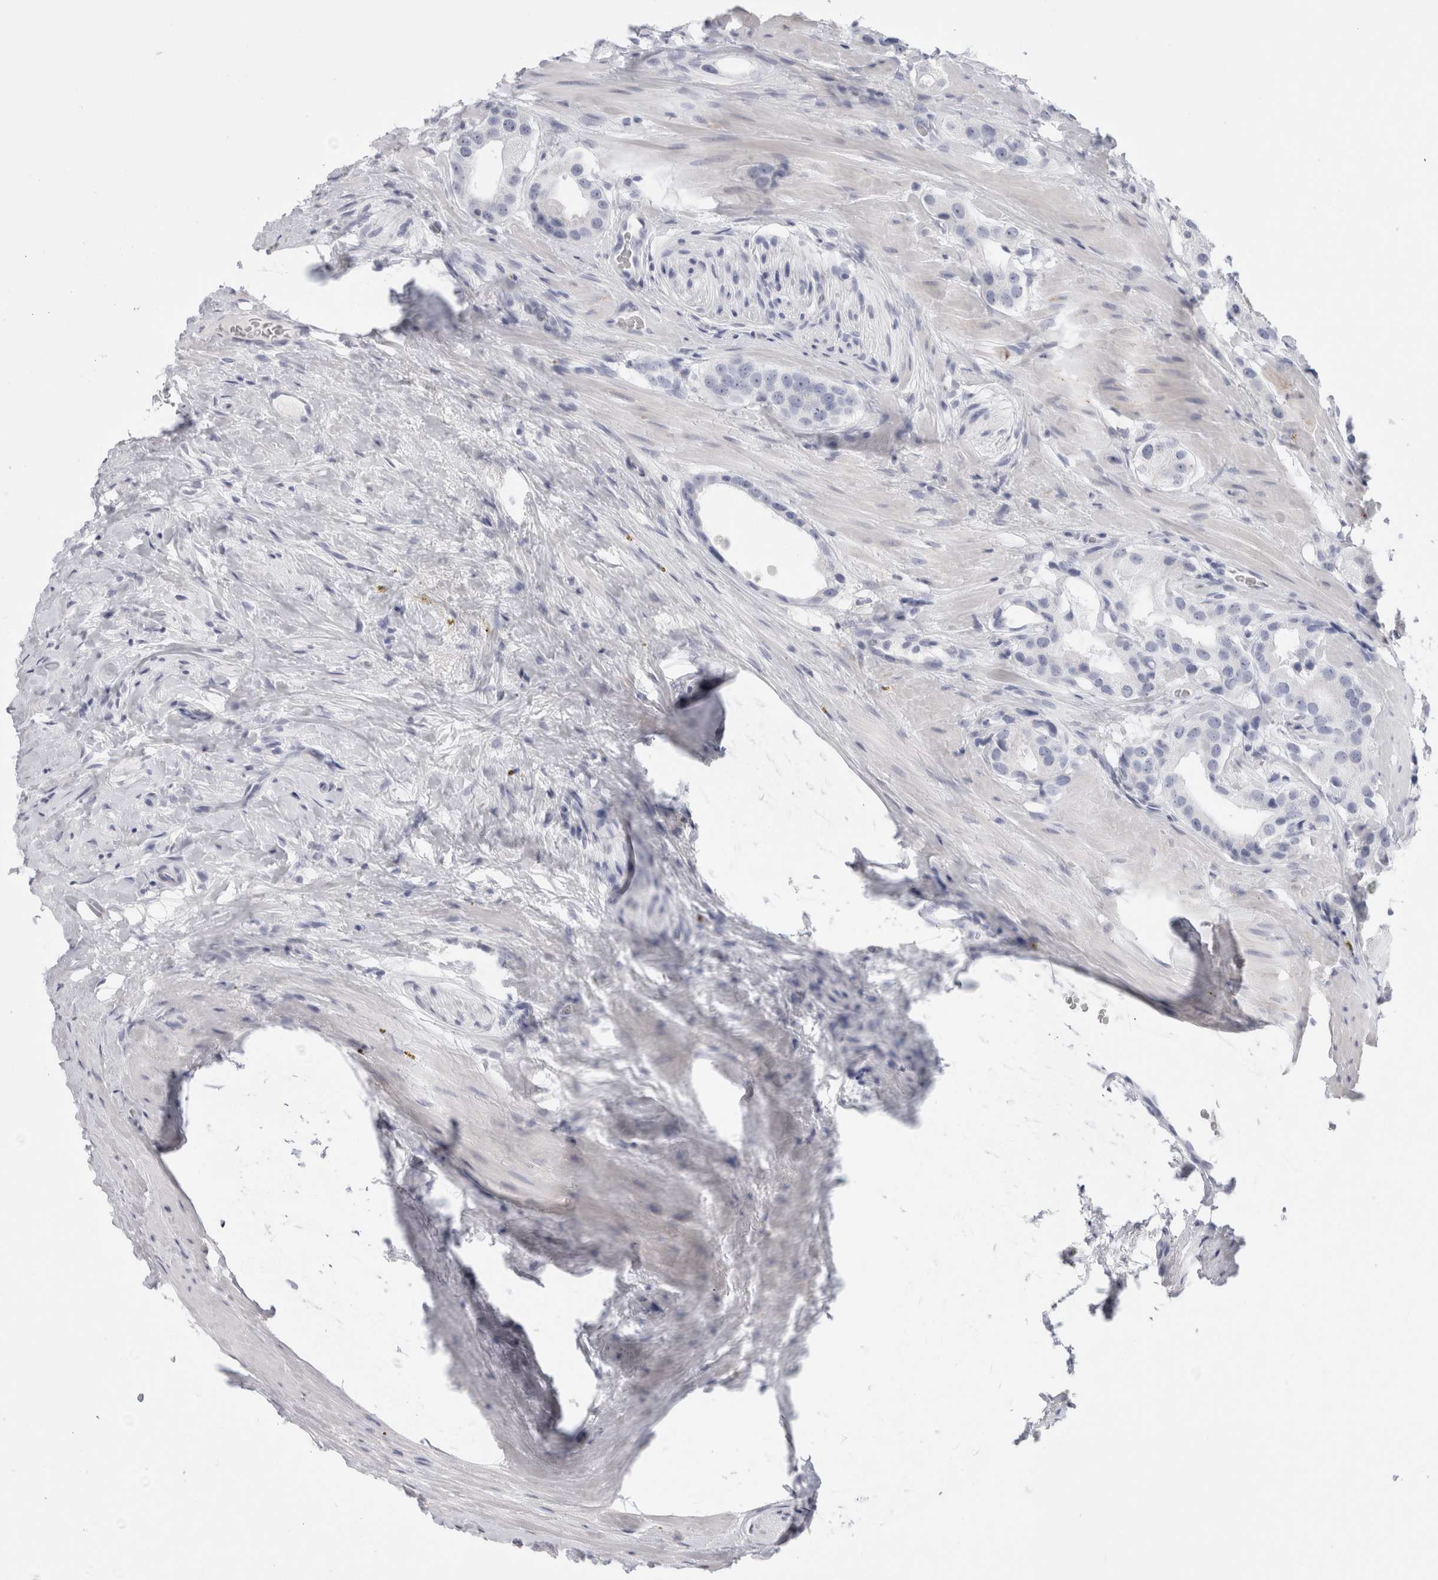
{"staining": {"intensity": "negative", "quantity": "none", "location": "none"}, "tissue": "prostate cancer", "cell_type": "Tumor cells", "image_type": "cancer", "snomed": [{"axis": "morphology", "description": "Adenocarcinoma, High grade"}, {"axis": "topography", "description": "Prostate"}], "caption": "Immunohistochemical staining of prostate cancer shows no significant expression in tumor cells.", "gene": "MUC15", "patient": {"sex": "male", "age": 63}}